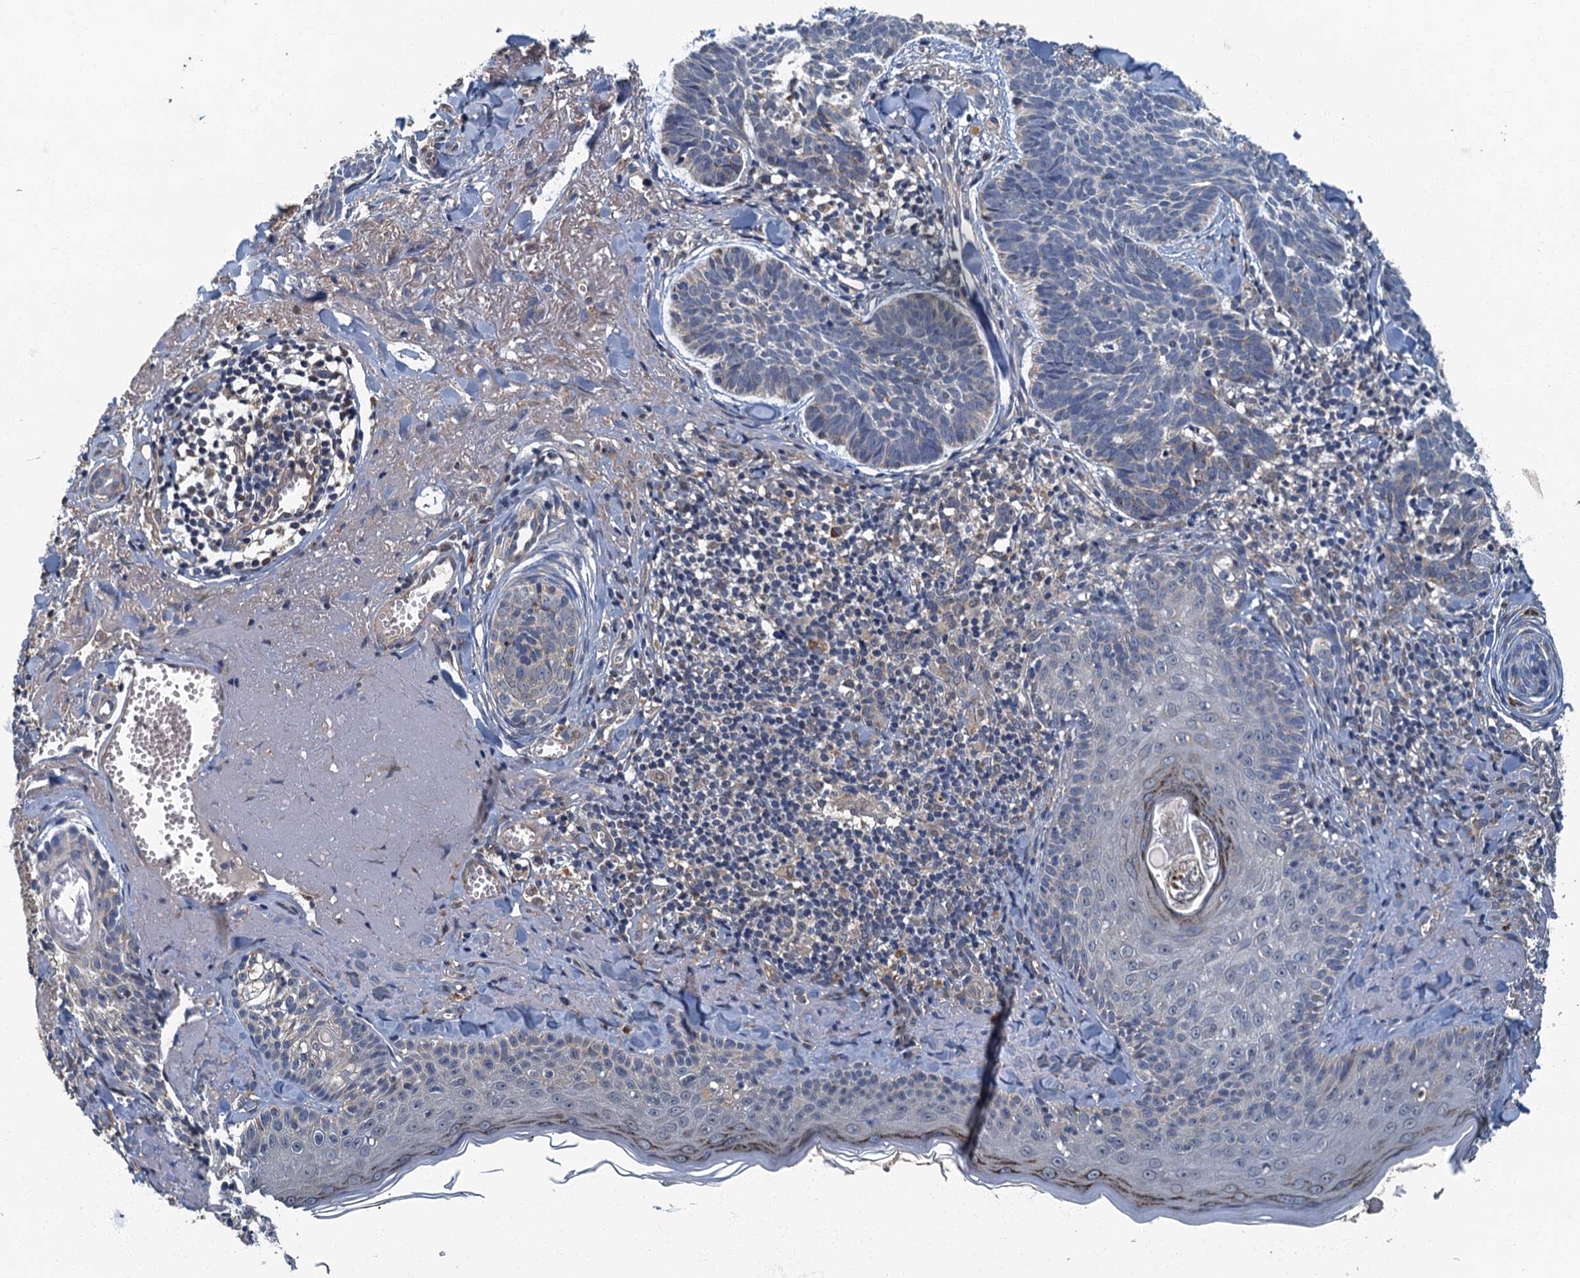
{"staining": {"intensity": "negative", "quantity": "none", "location": "none"}, "tissue": "skin cancer", "cell_type": "Tumor cells", "image_type": "cancer", "snomed": [{"axis": "morphology", "description": "Basal cell carcinoma"}, {"axis": "topography", "description": "Skin"}], "caption": "Histopathology image shows no protein positivity in tumor cells of basal cell carcinoma (skin) tissue. (DAB IHC with hematoxylin counter stain).", "gene": "DDX49", "patient": {"sex": "female", "age": 74}}